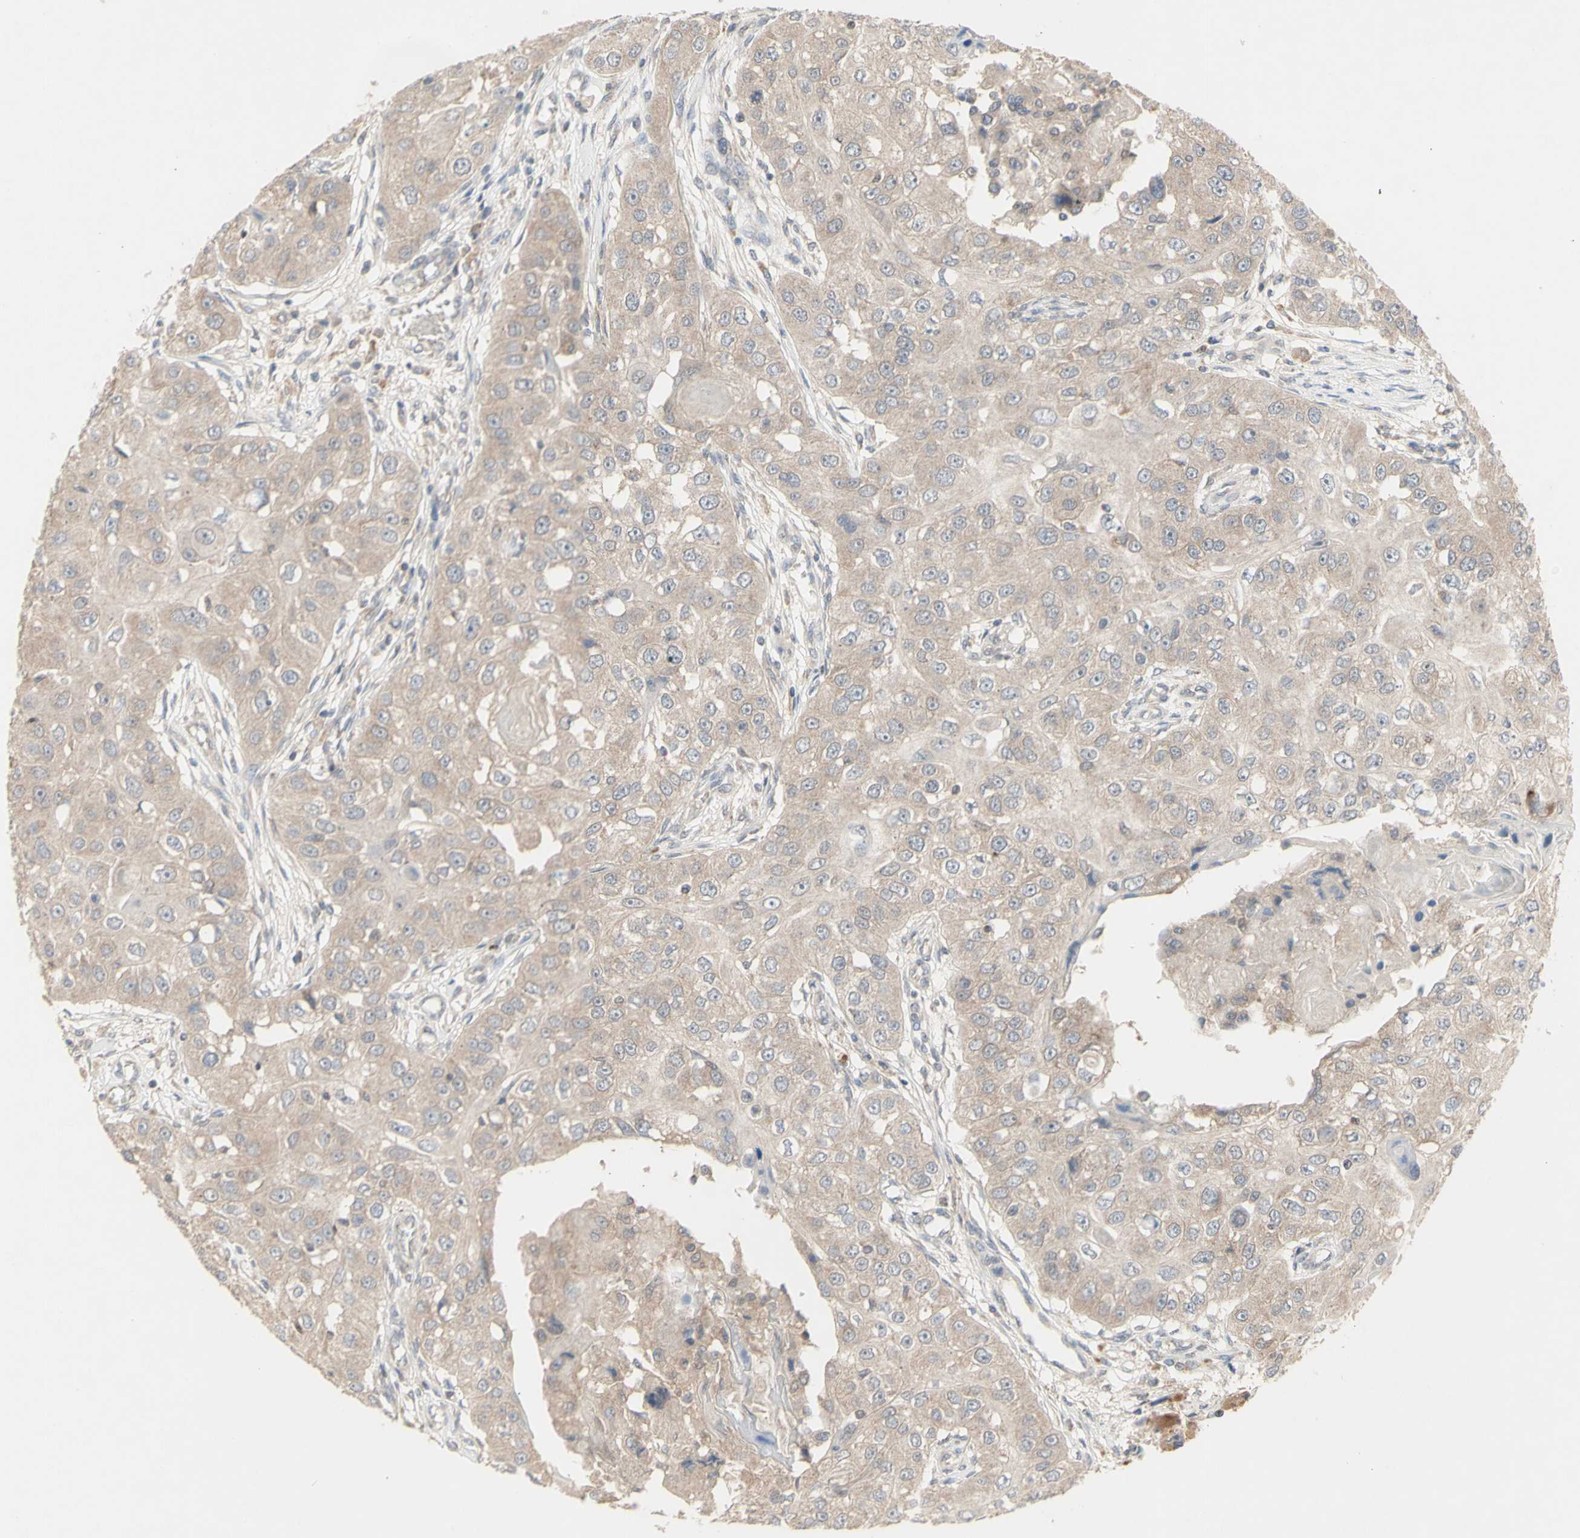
{"staining": {"intensity": "weak", "quantity": ">75%", "location": "cytoplasmic/membranous"}, "tissue": "head and neck cancer", "cell_type": "Tumor cells", "image_type": "cancer", "snomed": [{"axis": "morphology", "description": "Normal tissue, NOS"}, {"axis": "morphology", "description": "Squamous cell carcinoma, NOS"}, {"axis": "topography", "description": "Skeletal muscle"}, {"axis": "topography", "description": "Head-Neck"}], "caption": "Protein staining of head and neck cancer tissue displays weak cytoplasmic/membranous positivity in approximately >75% of tumor cells.", "gene": "NLRP1", "patient": {"sex": "male", "age": 51}}